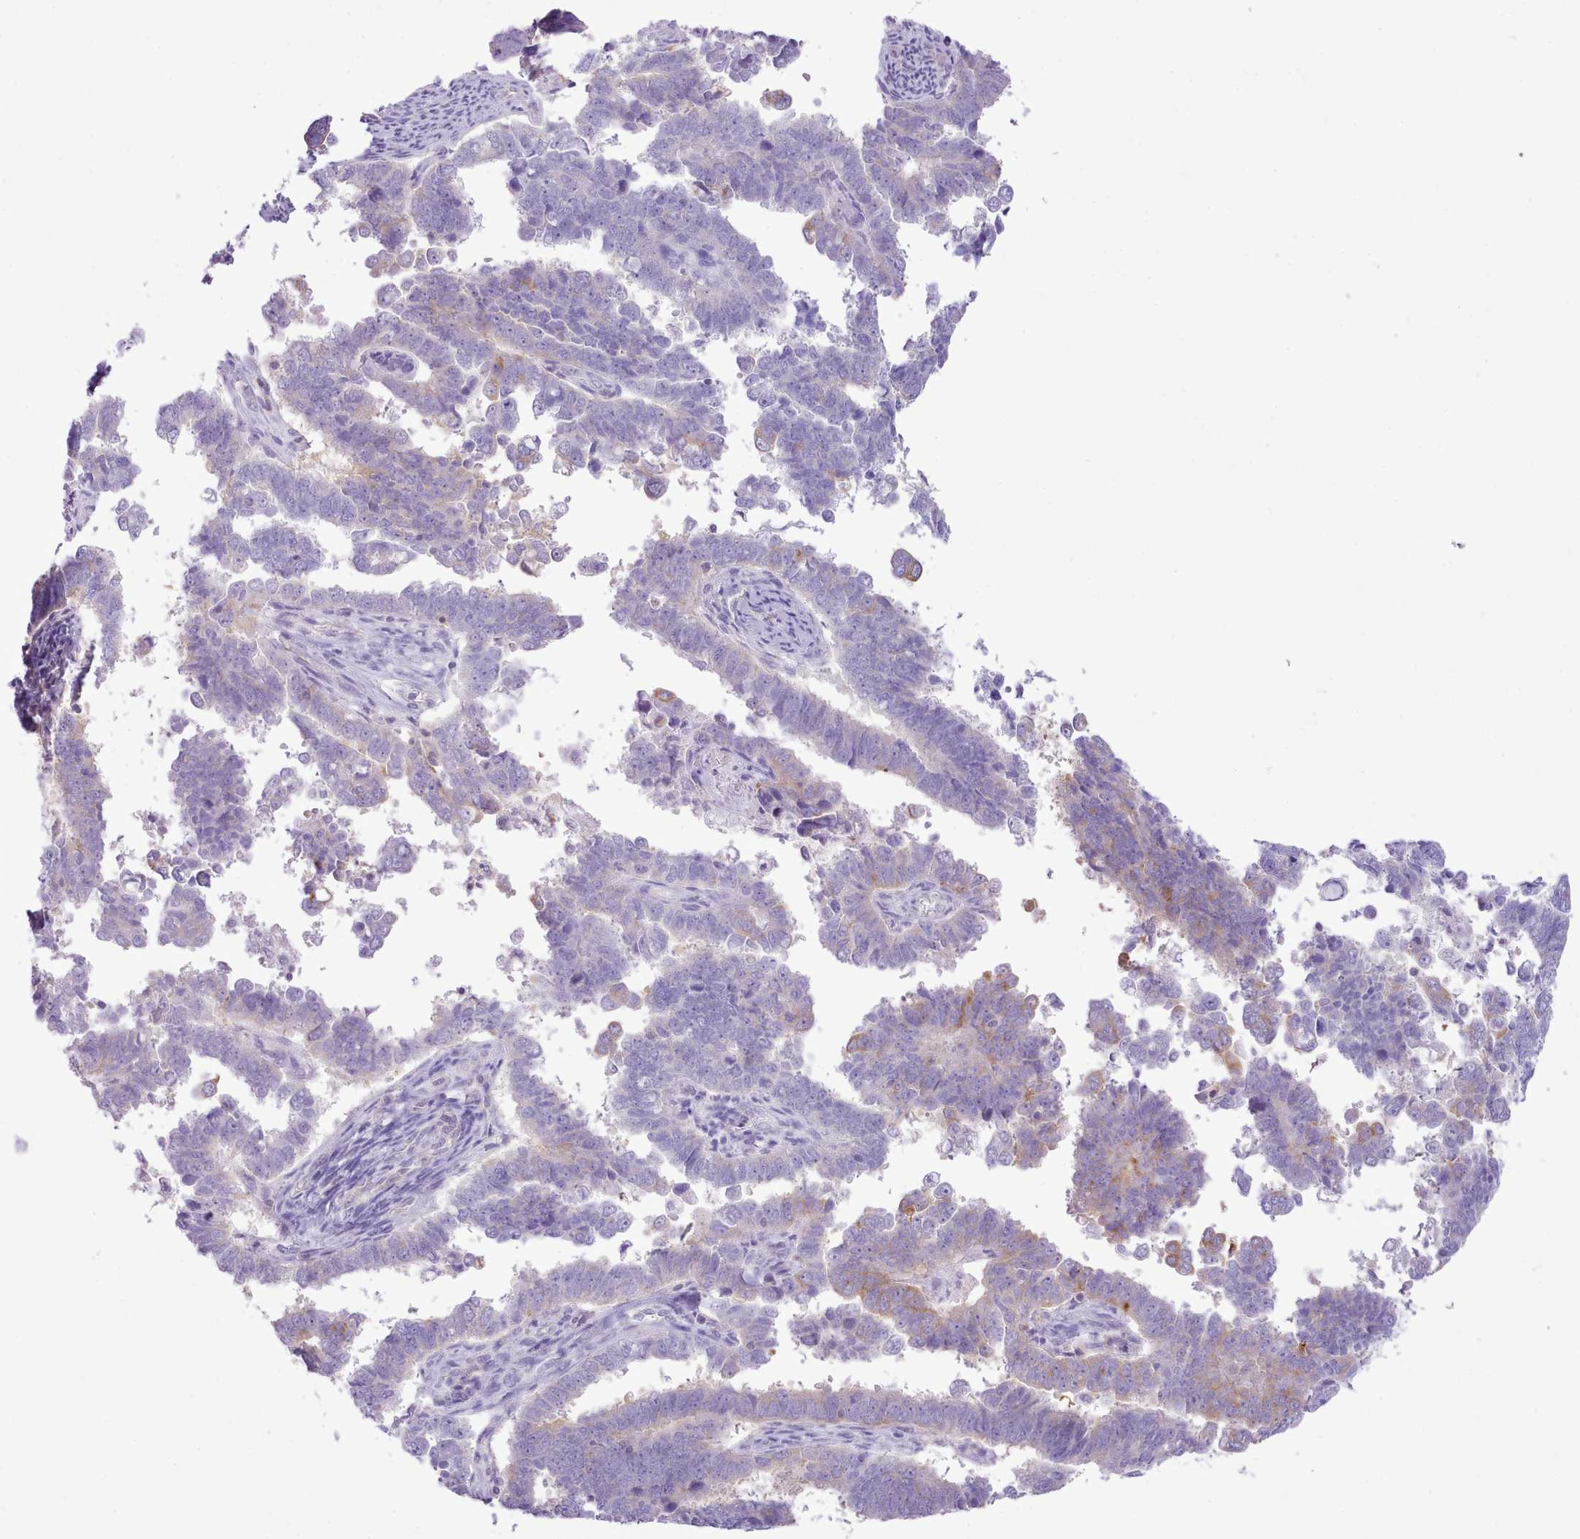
{"staining": {"intensity": "weak", "quantity": "<25%", "location": "cytoplasmic/membranous"}, "tissue": "endometrial cancer", "cell_type": "Tumor cells", "image_type": "cancer", "snomed": [{"axis": "morphology", "description": "Adenocarcinoma, NOS"}, {"axis": "topography", "description": "Endometrium"}], "caption": "Human endometrial cancer stained for a protein using IHC shows no positivity in tumor cells.", "gene": "MDFI", "patient": {"sex": "female", "age": 75}}